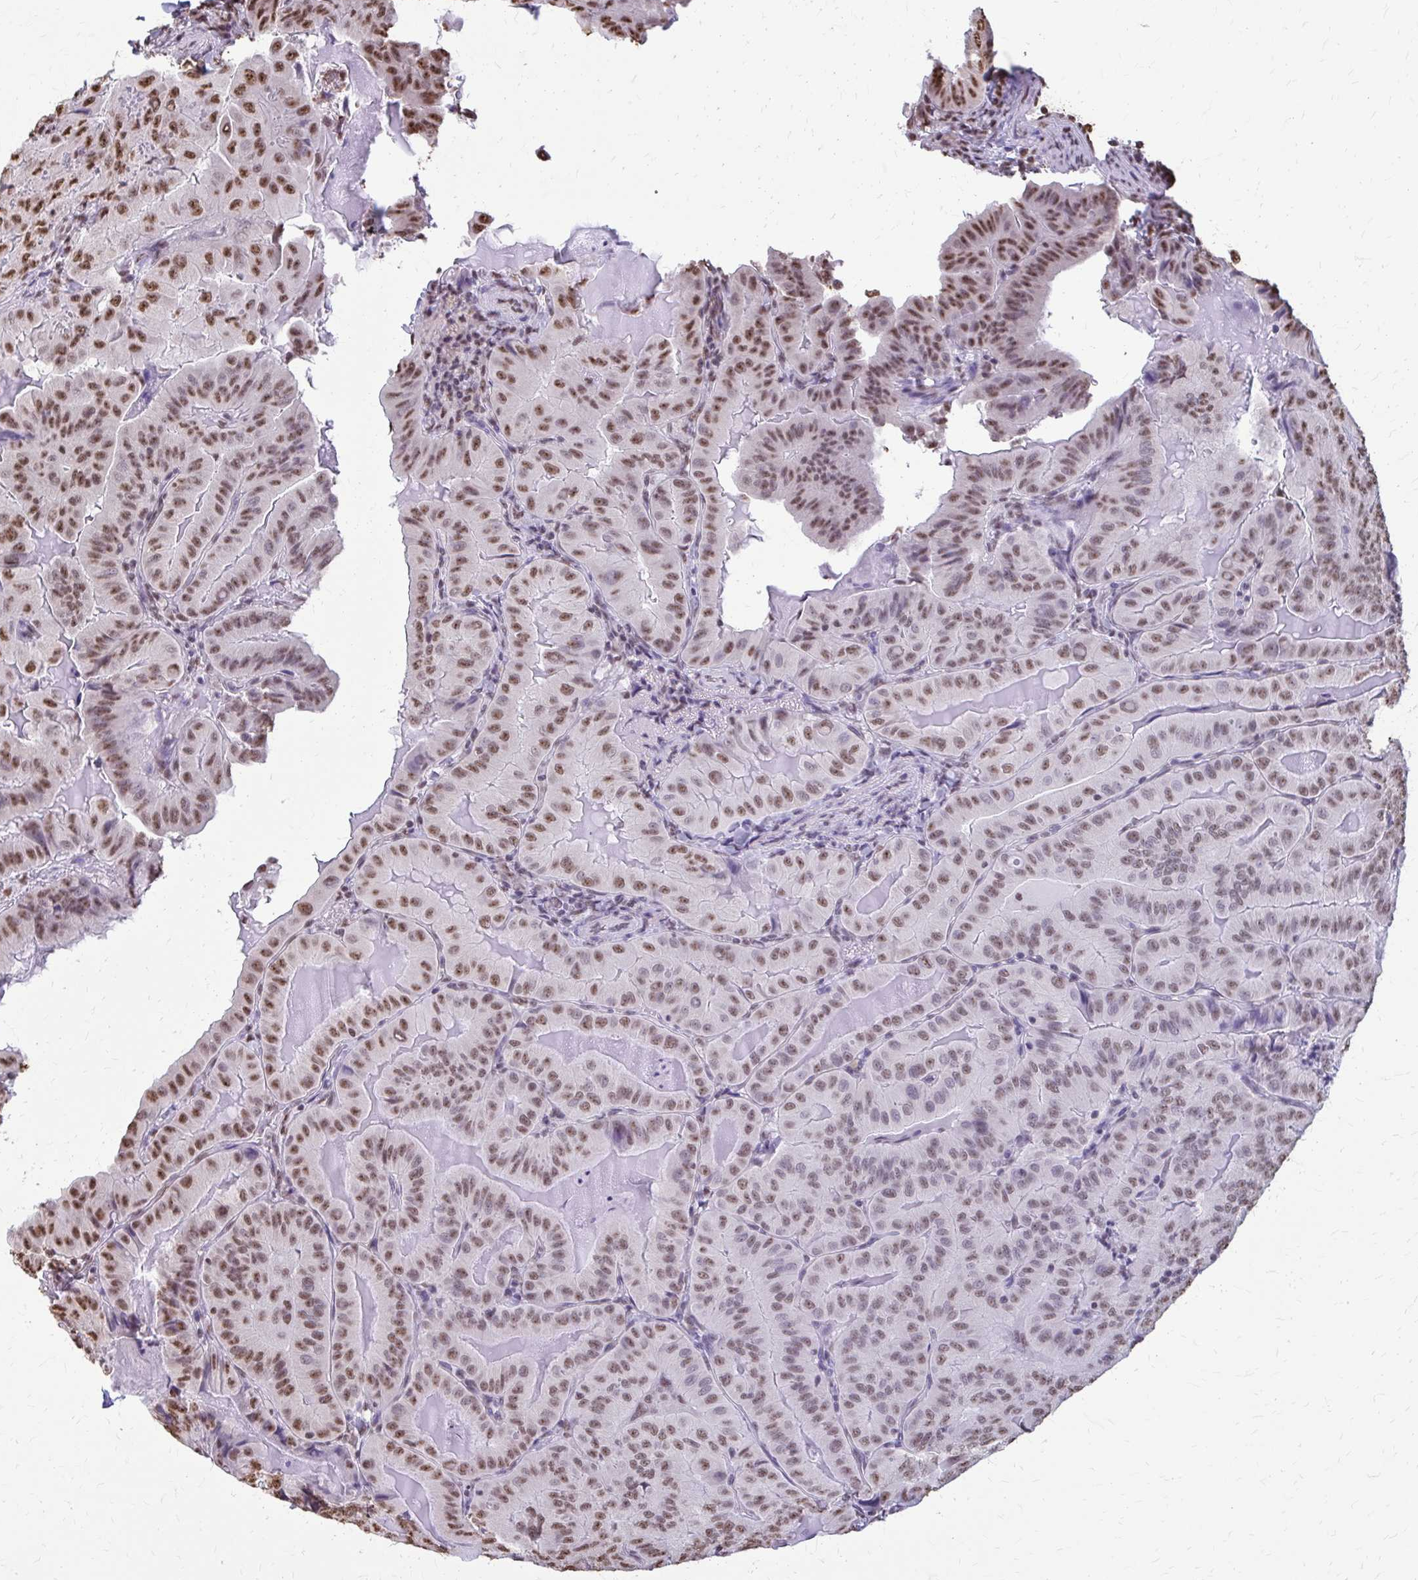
{"staining": {"intensity": "moderate", "quantity": ">75%", "location": "nuclear"}, "tissue": "thyroid cancer", "cell_type": "Tumor cells", "image_type": "cancer", "snomed": [{"axis": "morphology", "description": "Papillary adenocarcinoma, NOS"}, {"axis": "topography", "description": "Thyroid gland"}], "caption": "Immunohistochemical staining of thyroid cancer (papillary adenocarcinoma) demonstrates medium levels of moderate nuclear positivity in approximately >75% of tumor cells. (IHC, brightfield microscopy, high magnification).", "gene": "SNRPA", "patient": {"sex": "female", "age": 68}}